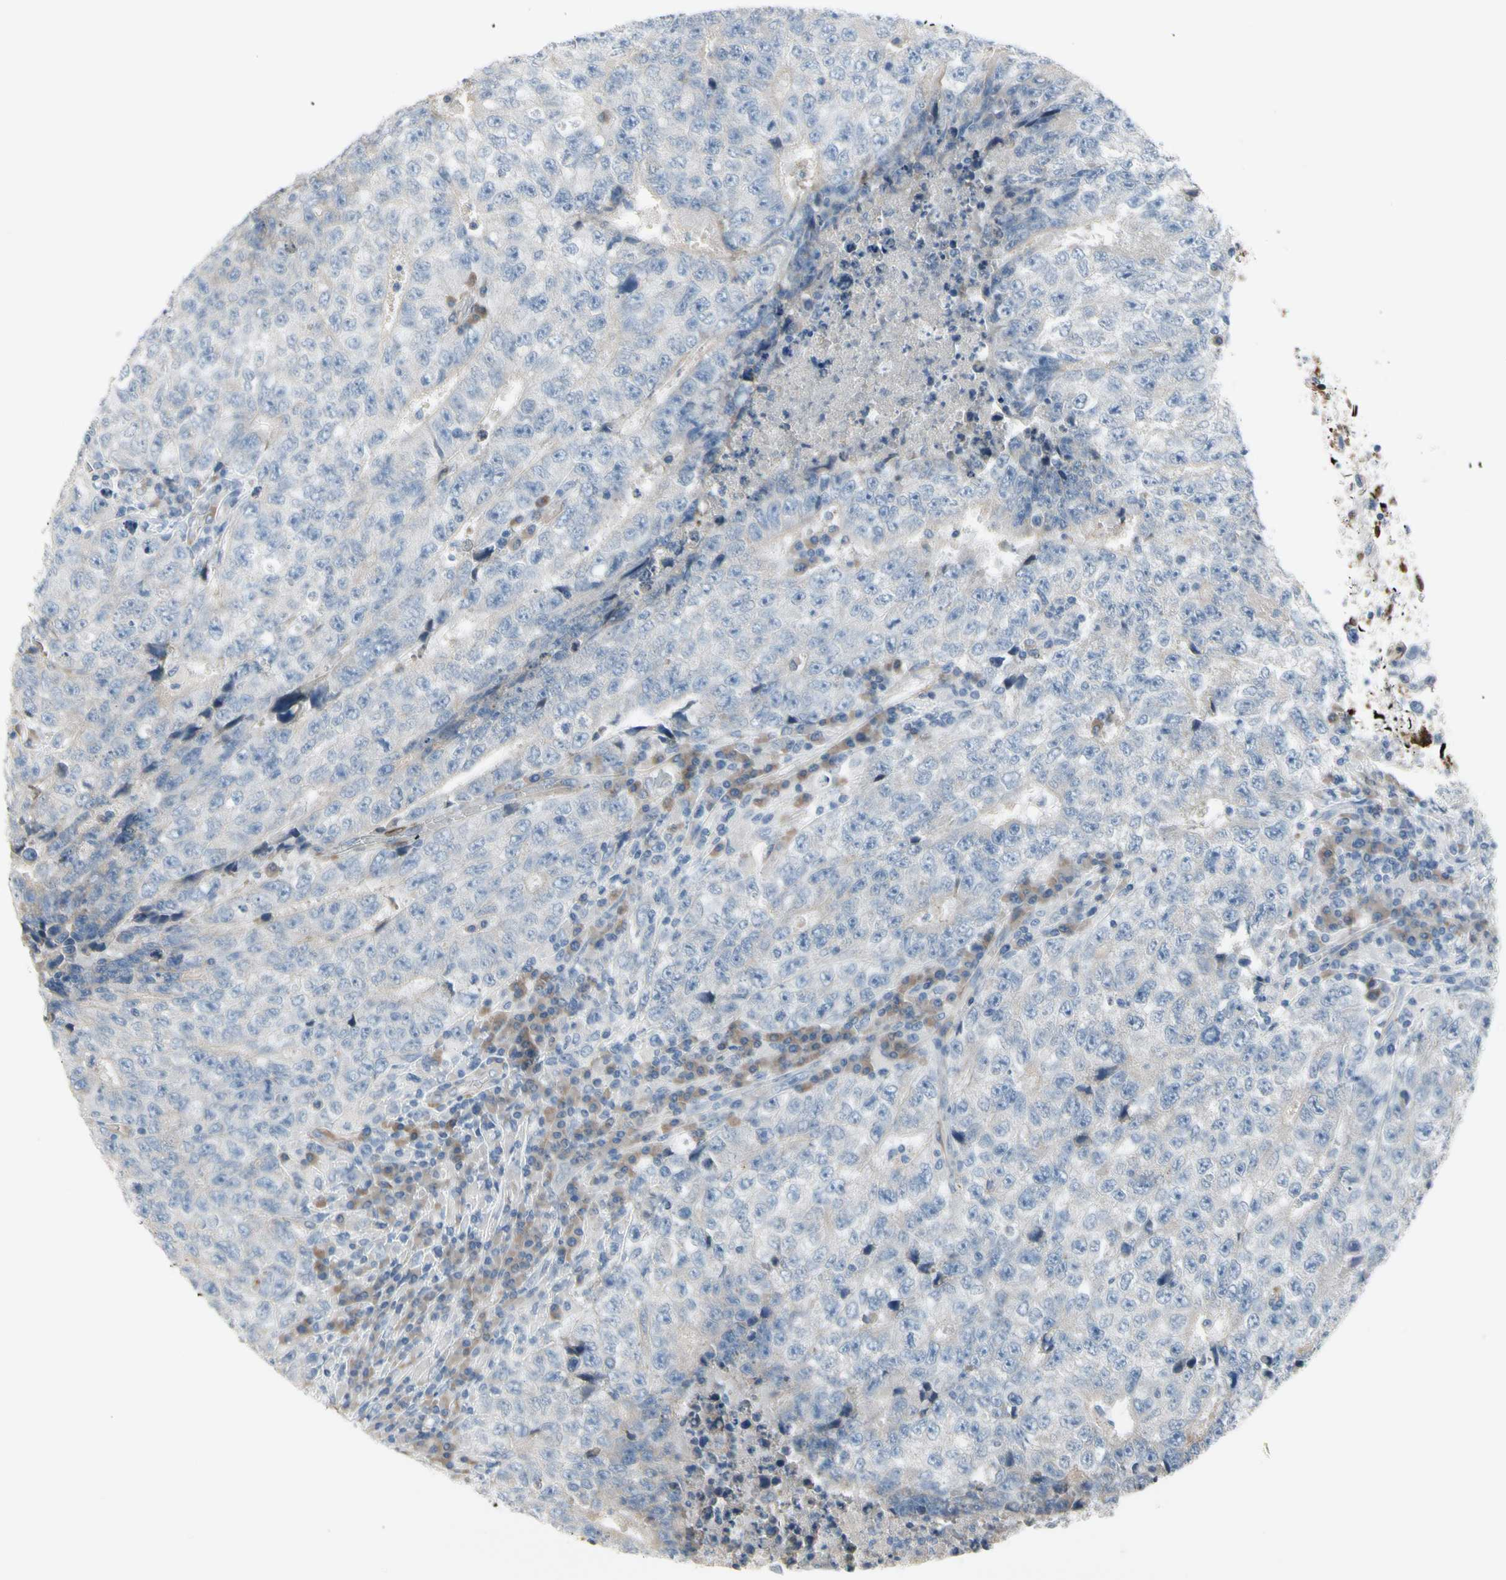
{"staining": {"intensity": "negative", "quantity": "none", "location": "none"}, "tissue": "testis cancer", "cell_type": "Tumor cells", "image_type": "cancer", "snomed": [{"axis": "morphology", "description": "Necrosis, NOS"}, {"axis": "morphology", "description": "Carcinoma, Embryonal, NOS"}, {"axis": "topography", "description": "Testis"}], "caption": "Testis cancer (embryonal carcinoma) was stained to show a protein in brown. There is no significant expression in tumor cells.", "gene": "MAP2", "patient": {"sex": "male", "age": 19}}